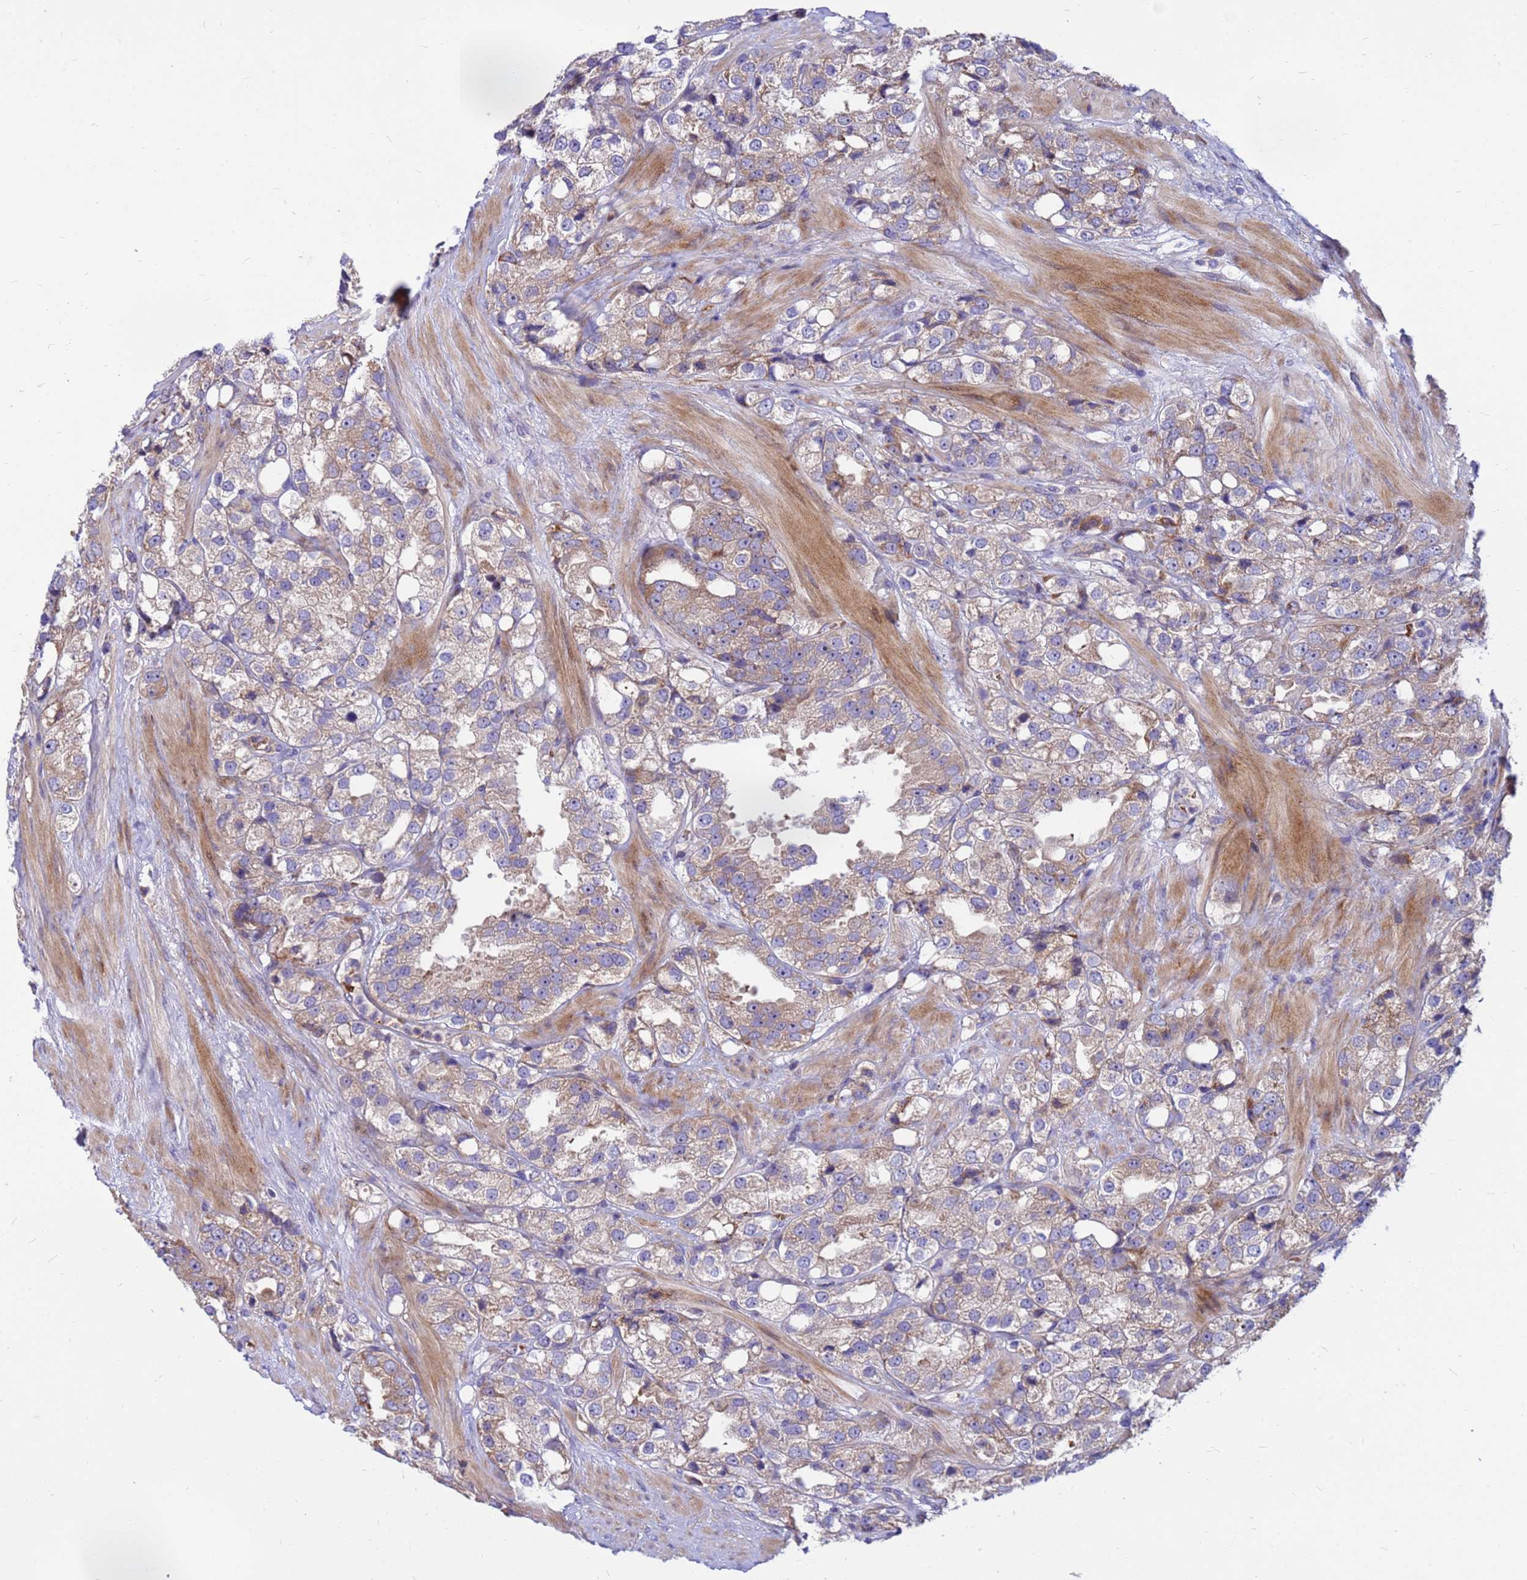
{"staining": {"intensity": "weak", "quantity": "25%-75%", "location": "cytoplasmic/membranous"}, "tissue": "prostate cancer", "cell_type": "Tumor cells", "image_type": "cancer", "snomed": [{"axis": "morphology", "description": "Adenocarcinoma, NOS"}, {"axis": "topography", "description": "Prostate"}], "caption": "This is an image of immunohistochemistry staining of prostate adenocarcinoma, which shows weak staining in the cytoplasmic/membranous of tumor cells.", "gene": "ZNF669", "patient": {"sex": "male", "age": 79}}